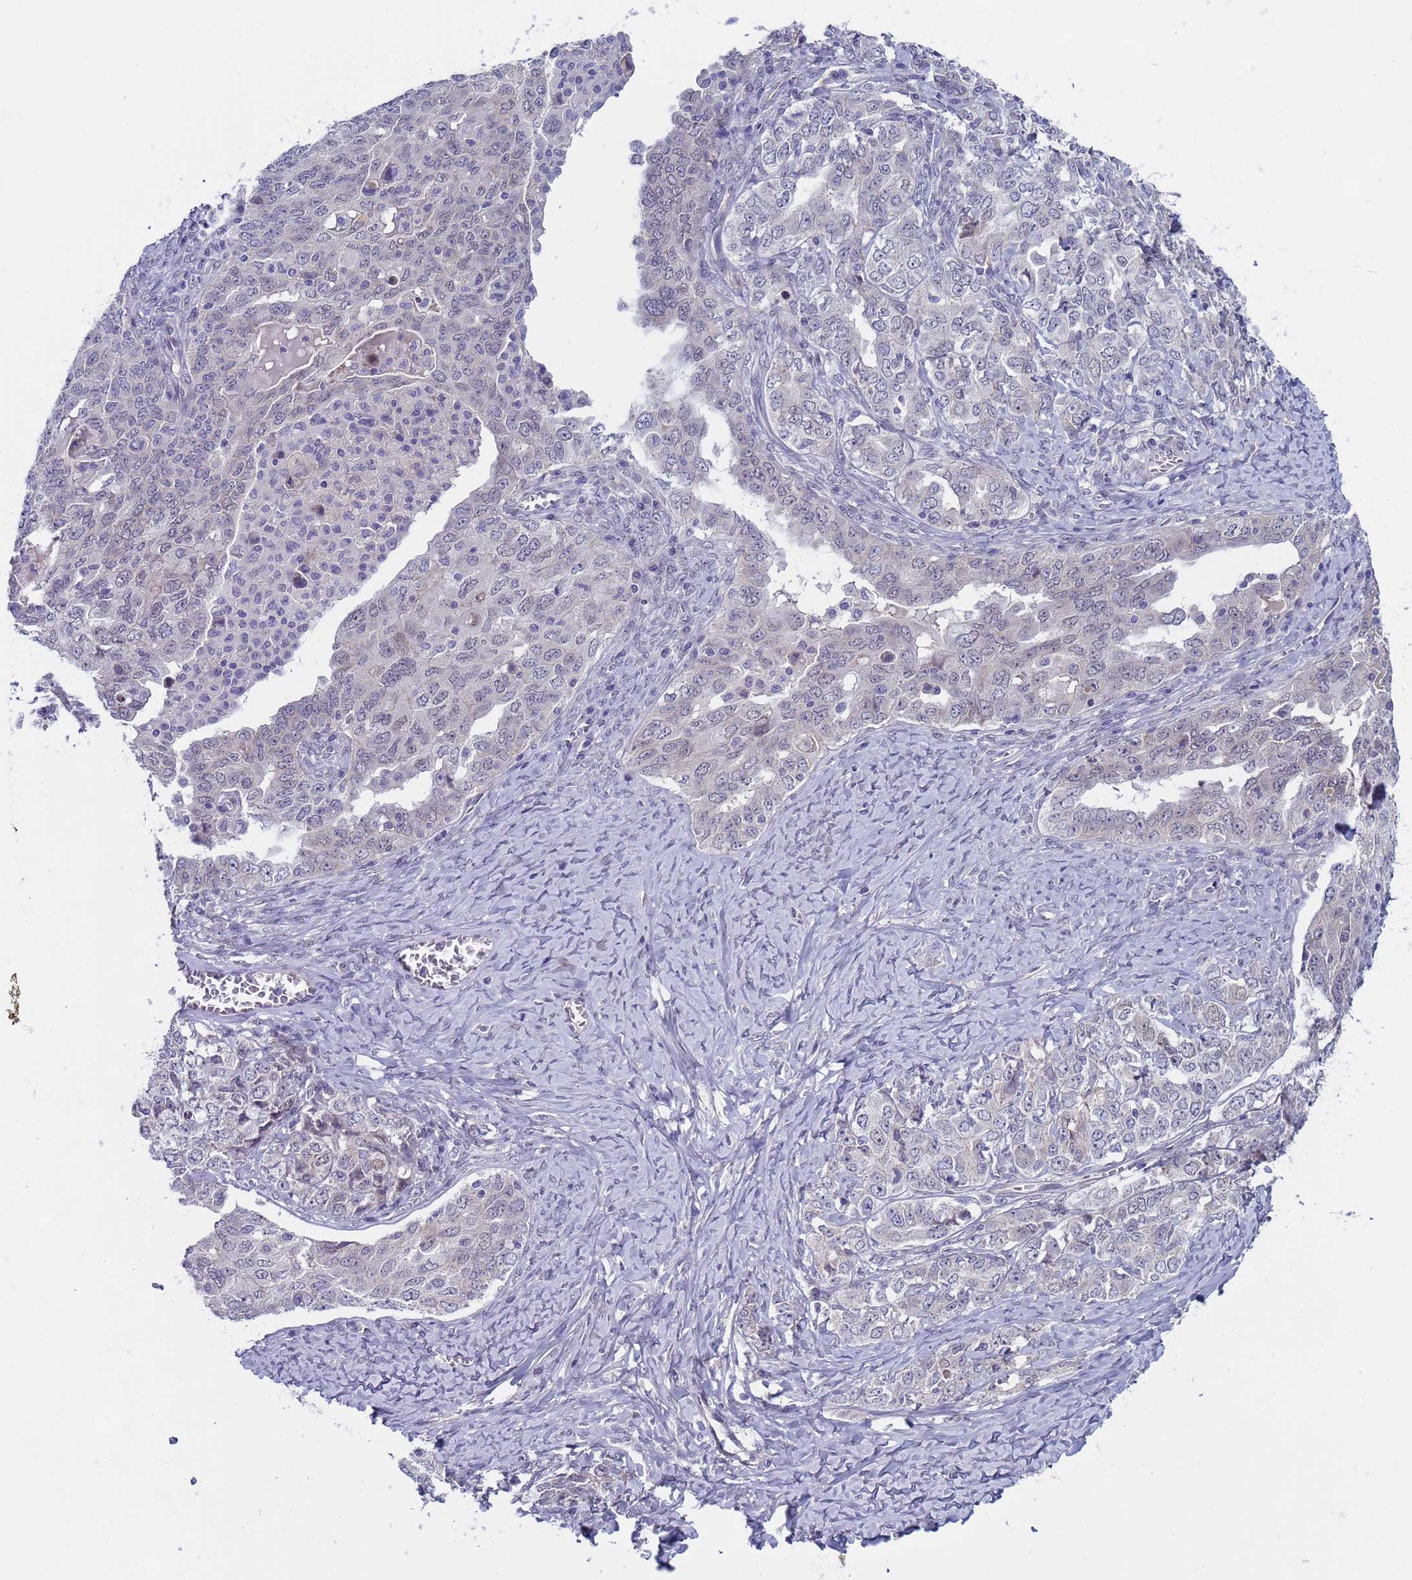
{"staining": {"intensity": "weak", "quantity": "<25%", "location": "nuclear"}, "tissue": "ovarian cancer", "cell_type": "Tumor cells", "image_type": "cancer", "snomed": [{"axis": "morphology", "description": "Carcinoma, endometroid"}, {"axis": "topography", "description": "Ovary"}], "caption": "This is an immunohistochemistry image of ovarian endometroid carcinoma. There is no staining in tumor cells.", "gene": "TRMT10A", "patient": {"sex": "female", "age": 62}}